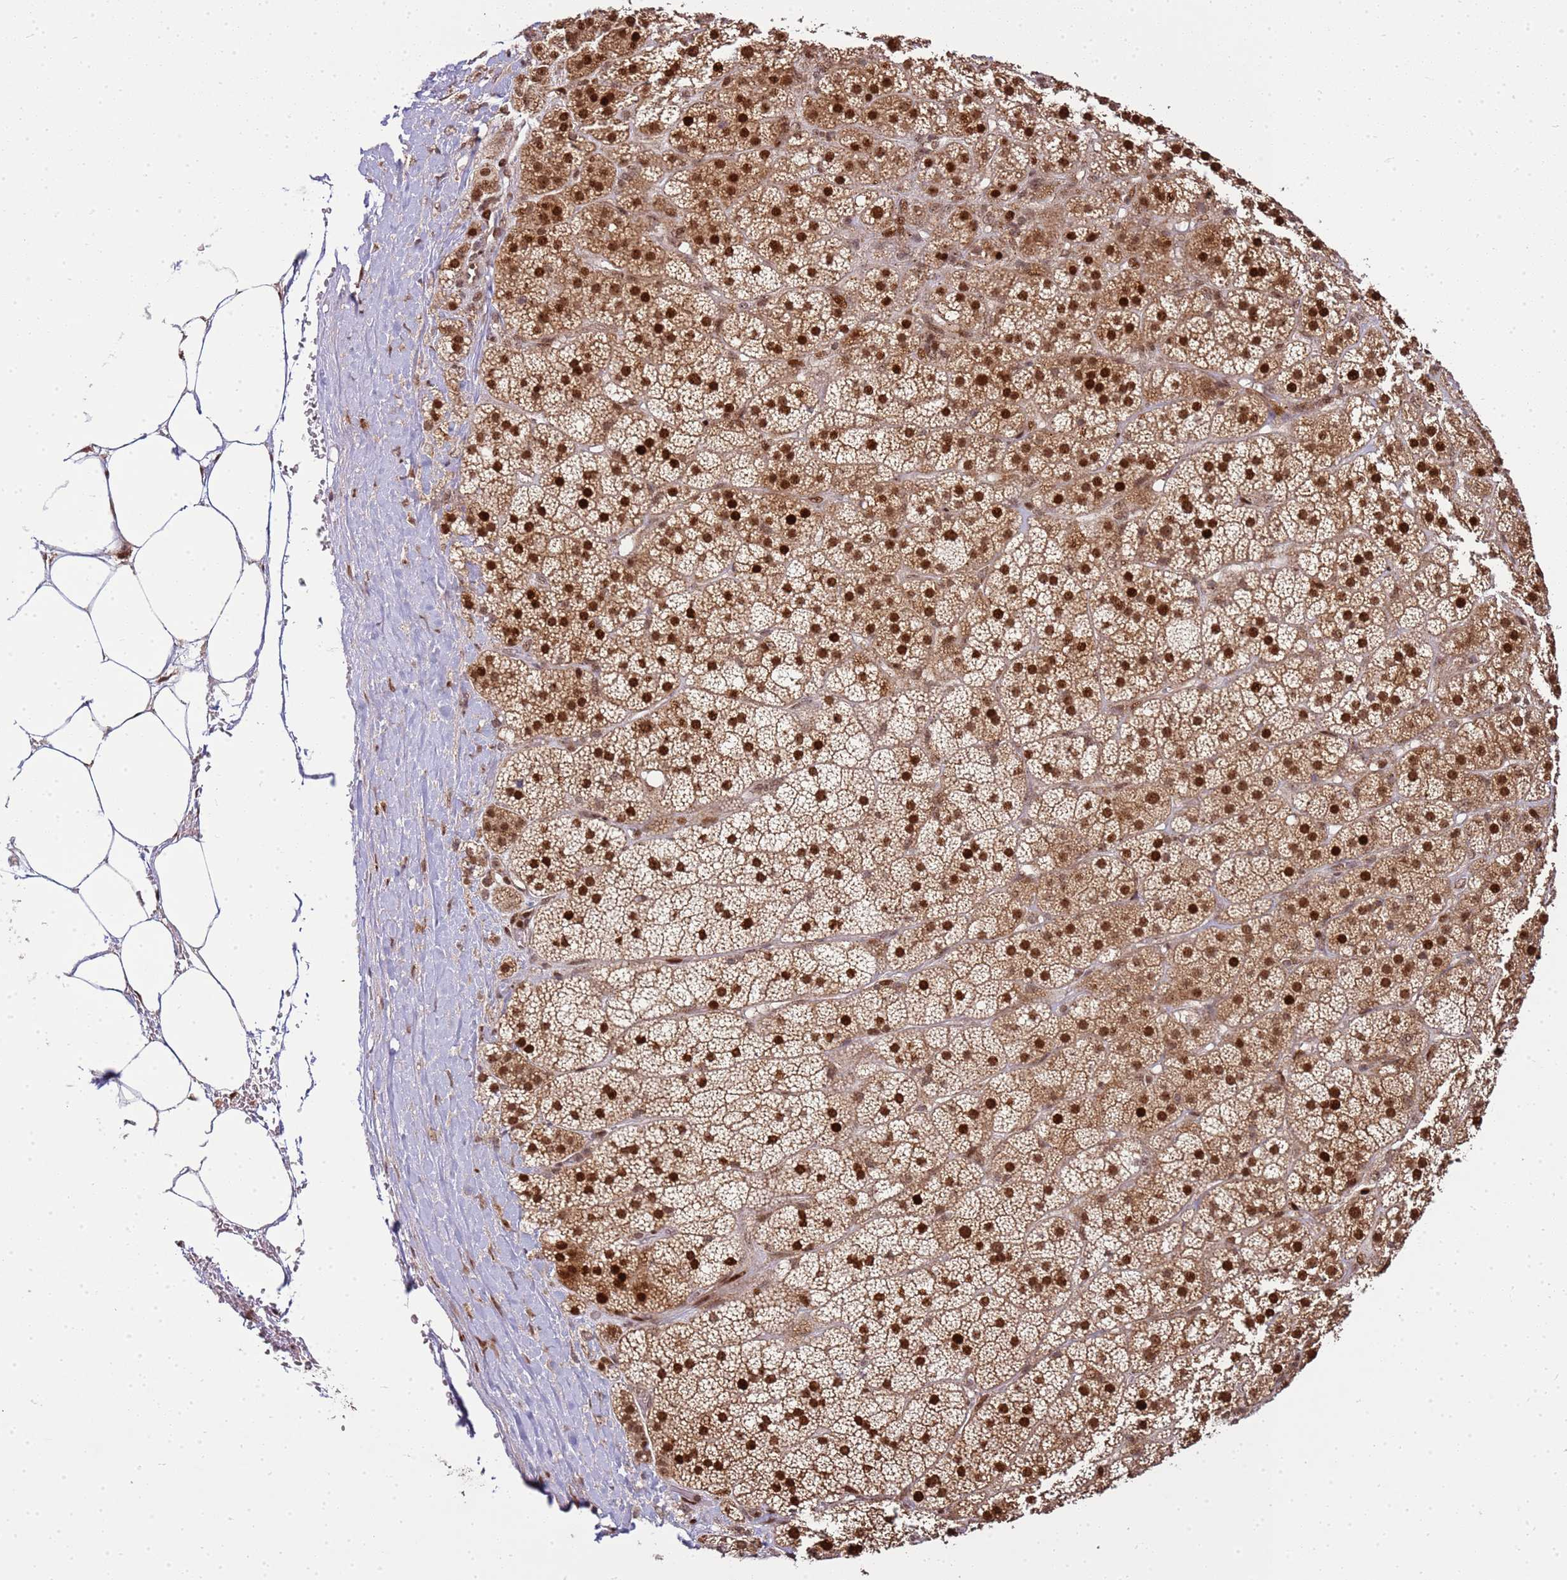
{"staining": {"intensity": "strong", "quantity": ">75%", "location": "cytoplasmic/membranous,nuclear"}, "tissue": "adrenal gland", "cell_type": "Glandular cells", "image_type": "normal", "snomed": [{"axis": "morphology", "description": "Normal tissue, NOS"}, {"axis": "topography", "description": "Adrenal gland"}], "caption": "A brown stain labels strong cytoplasmic/membranous,nuclear positivity of a protein in glandular cells of unremarkable human adrenal gland.", "gene": "PEX14", "patient": {"sex": "female", "age": 70}}